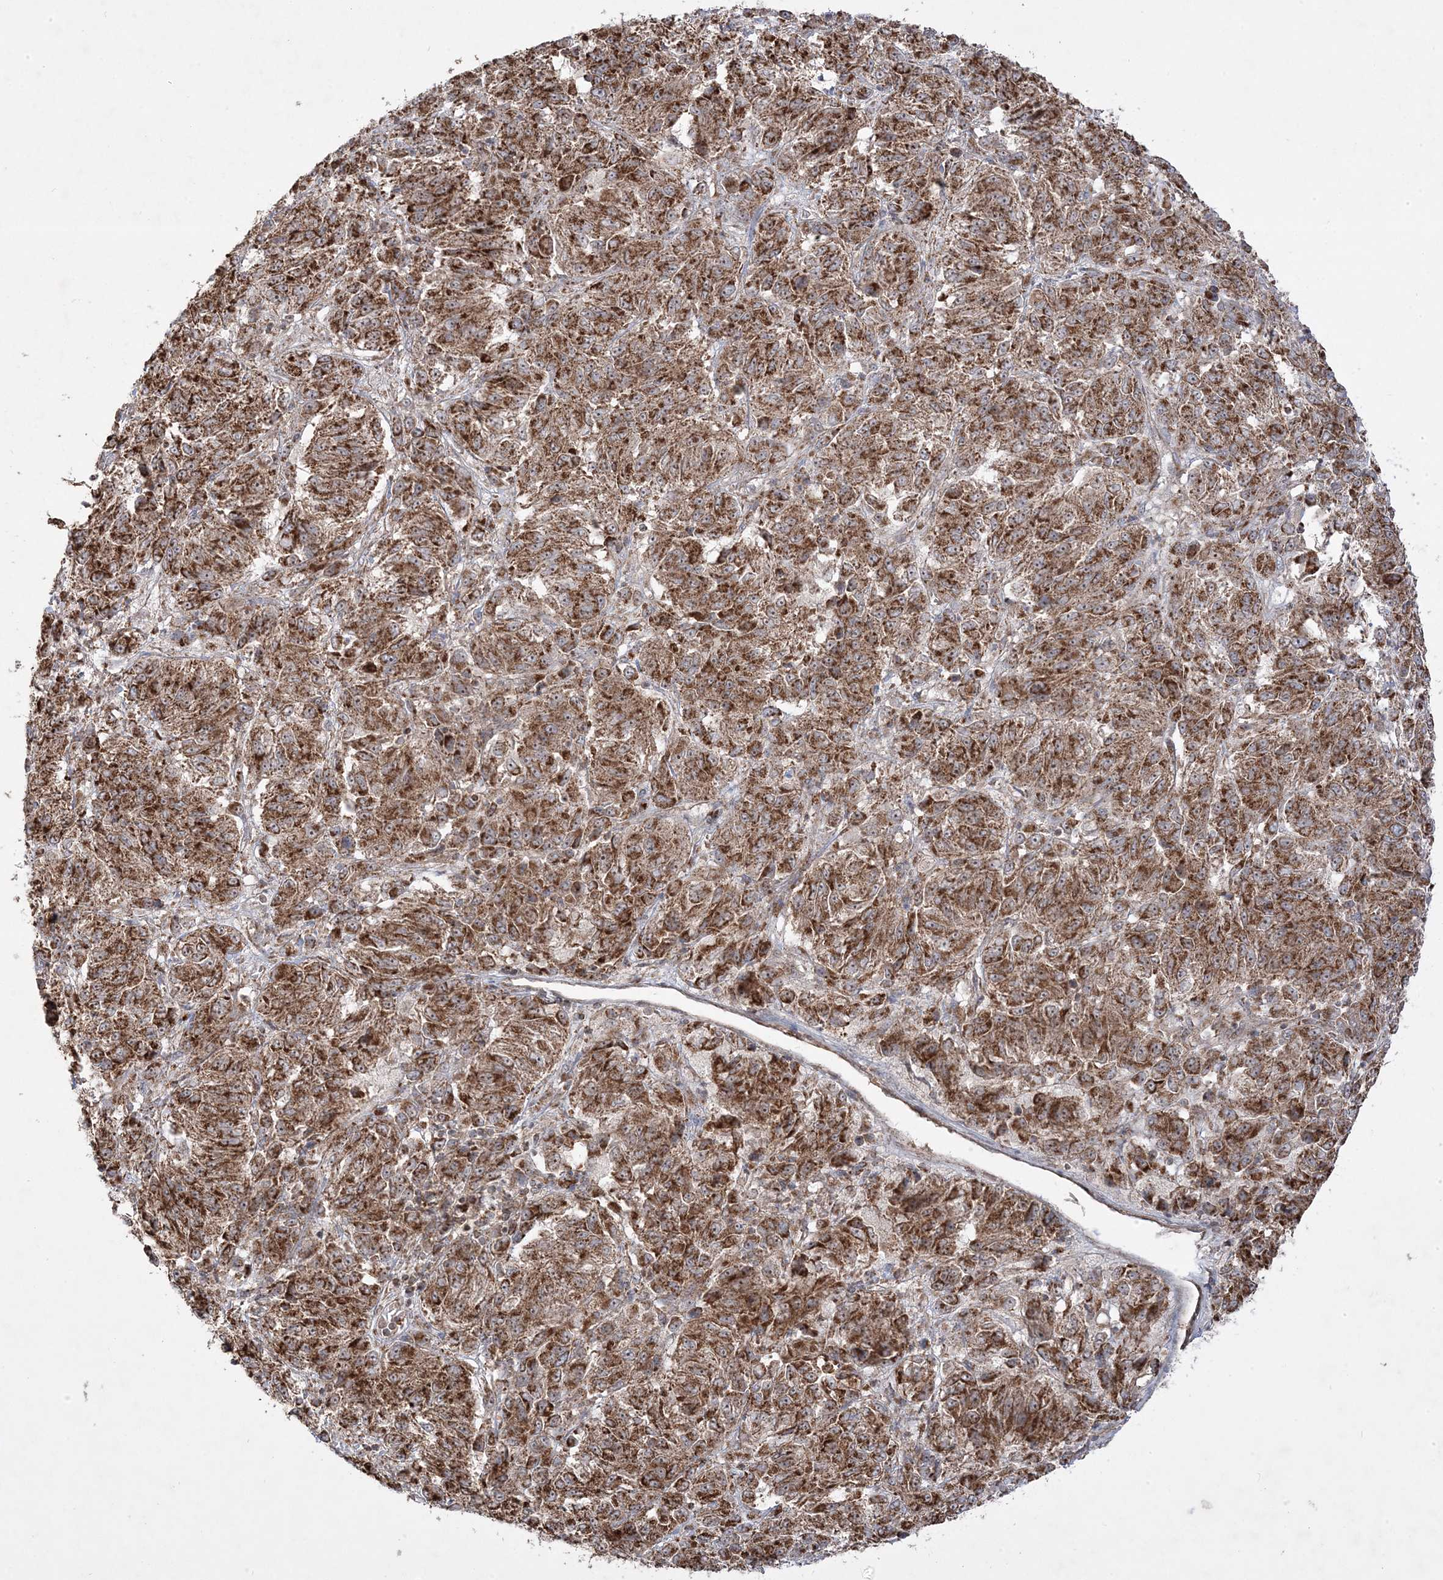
{"staining": {"intensity": "strong", "quantity": ">75%", "location": "cytoplasmic/membranous"}, "tissue": "melanoma", "cell_type": "Tumor cells", "image_type": "cancer", "snomed": [{"axis": "morphology", "description": "Malignant melanoma, Metastatic site"}, {"axis": "topography", "description": "Lung"}], "caption": "The photomicrograph demonstrates immunohistochemical staining of malignant melanoma (metastatic site). There is strong cytoplasmic/membranous staining is identified in about >75% of tumor cells.", "gene": "CLUAP1", "patient": {"sex": "male", "age": 64}}